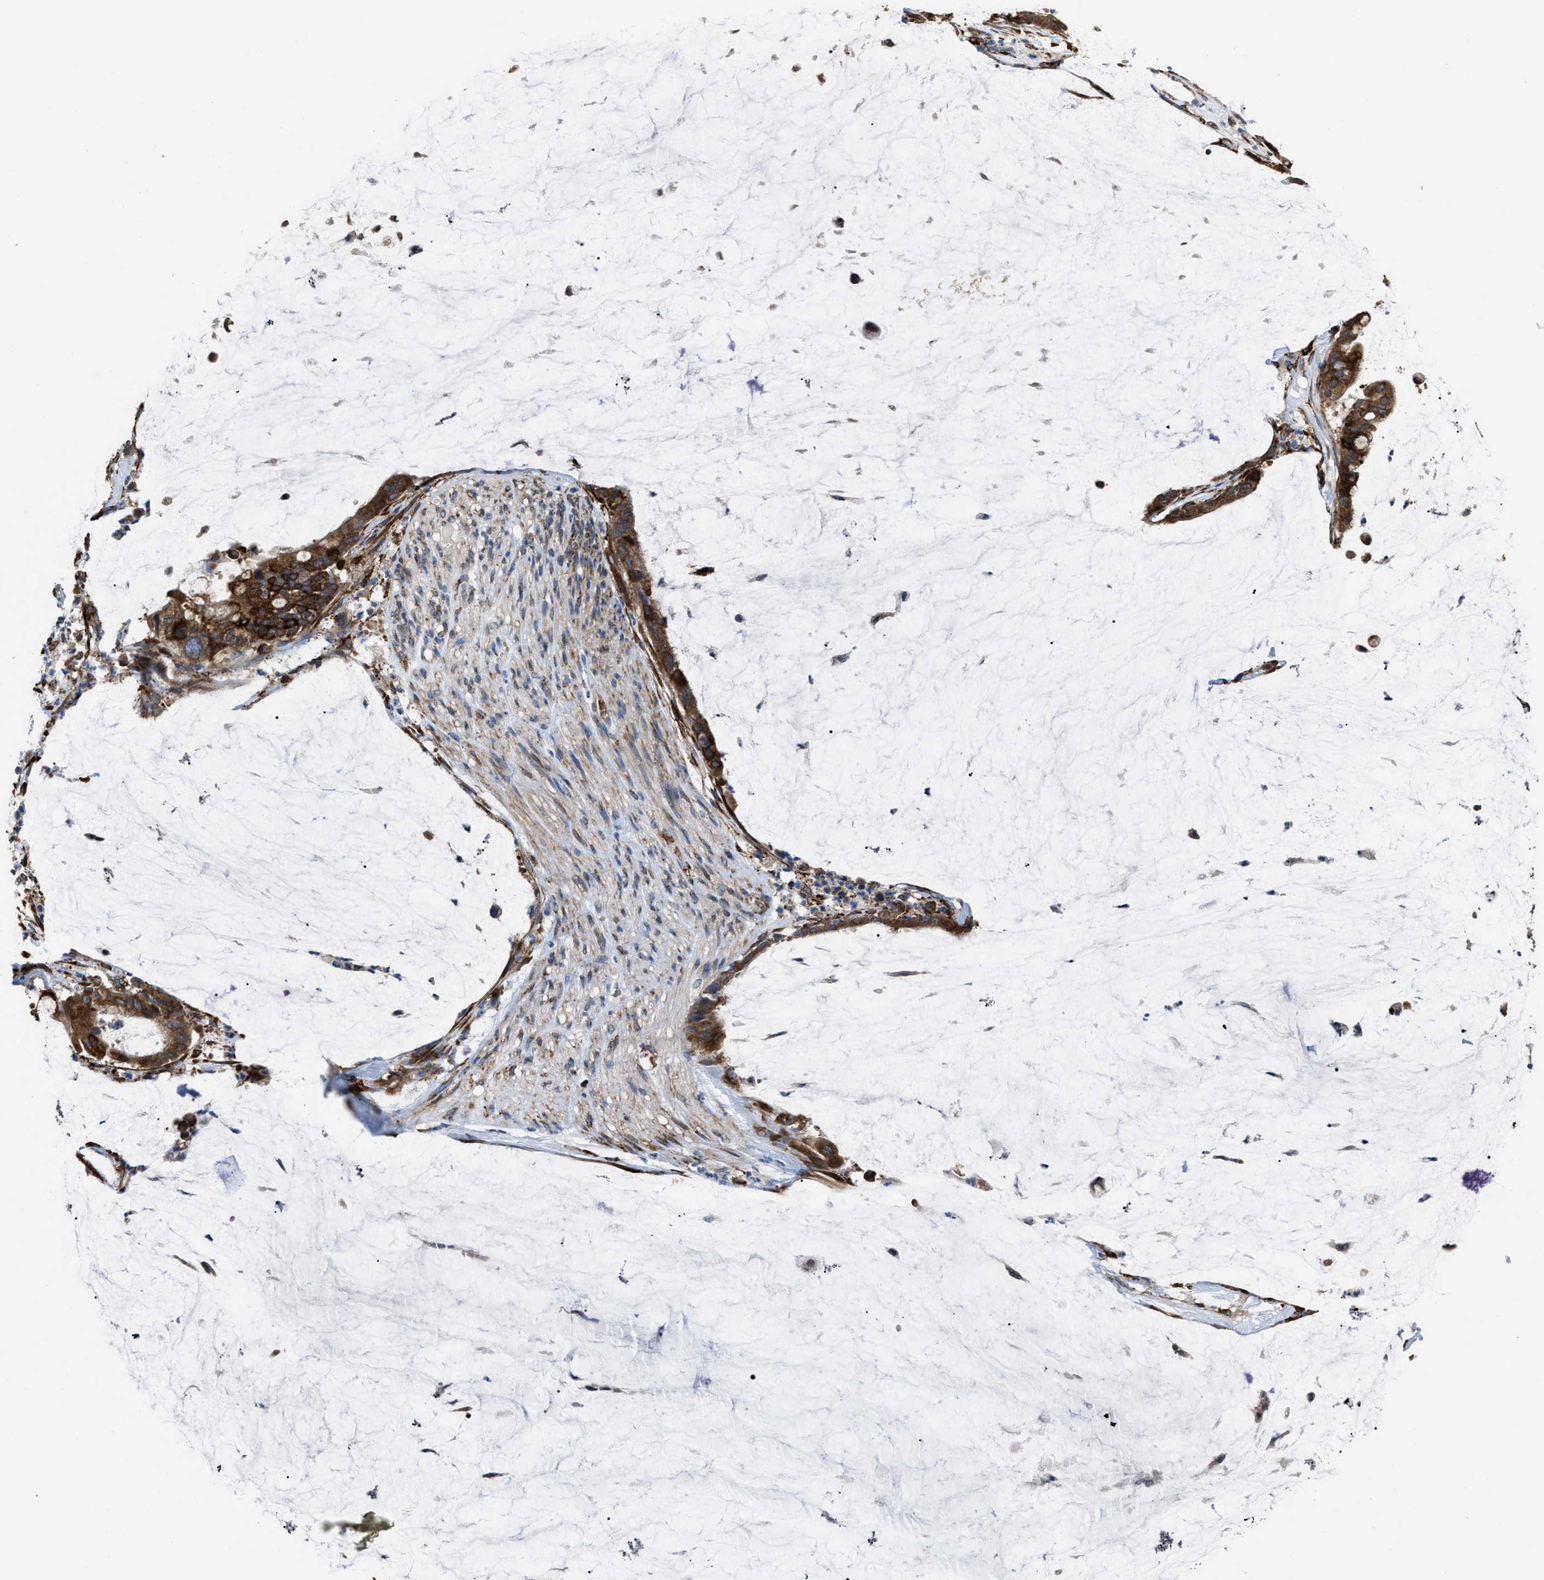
{"staining": {"intensity": "strong", "quantity": ">75%", "location": "cytoplasmic/membranous"}, "tissue": "pancreatic cancer", "cell_type": "Tumor cells", "image_type": "cancer", "snomed": [{"axis": "morphology", "description": "Adenocarcinoma, NOS"}, {"axis": "topography", "description": "Pancreas"}], "caption": "DAB immunohistochemical staining of adenocarcinoma (pancreatic) shows strong cytoplasmic/membranous protein staining in approximately >75% of tumor cells.", "gene": "SELENOM", "patient": {"sex": "male", "age": 41}}